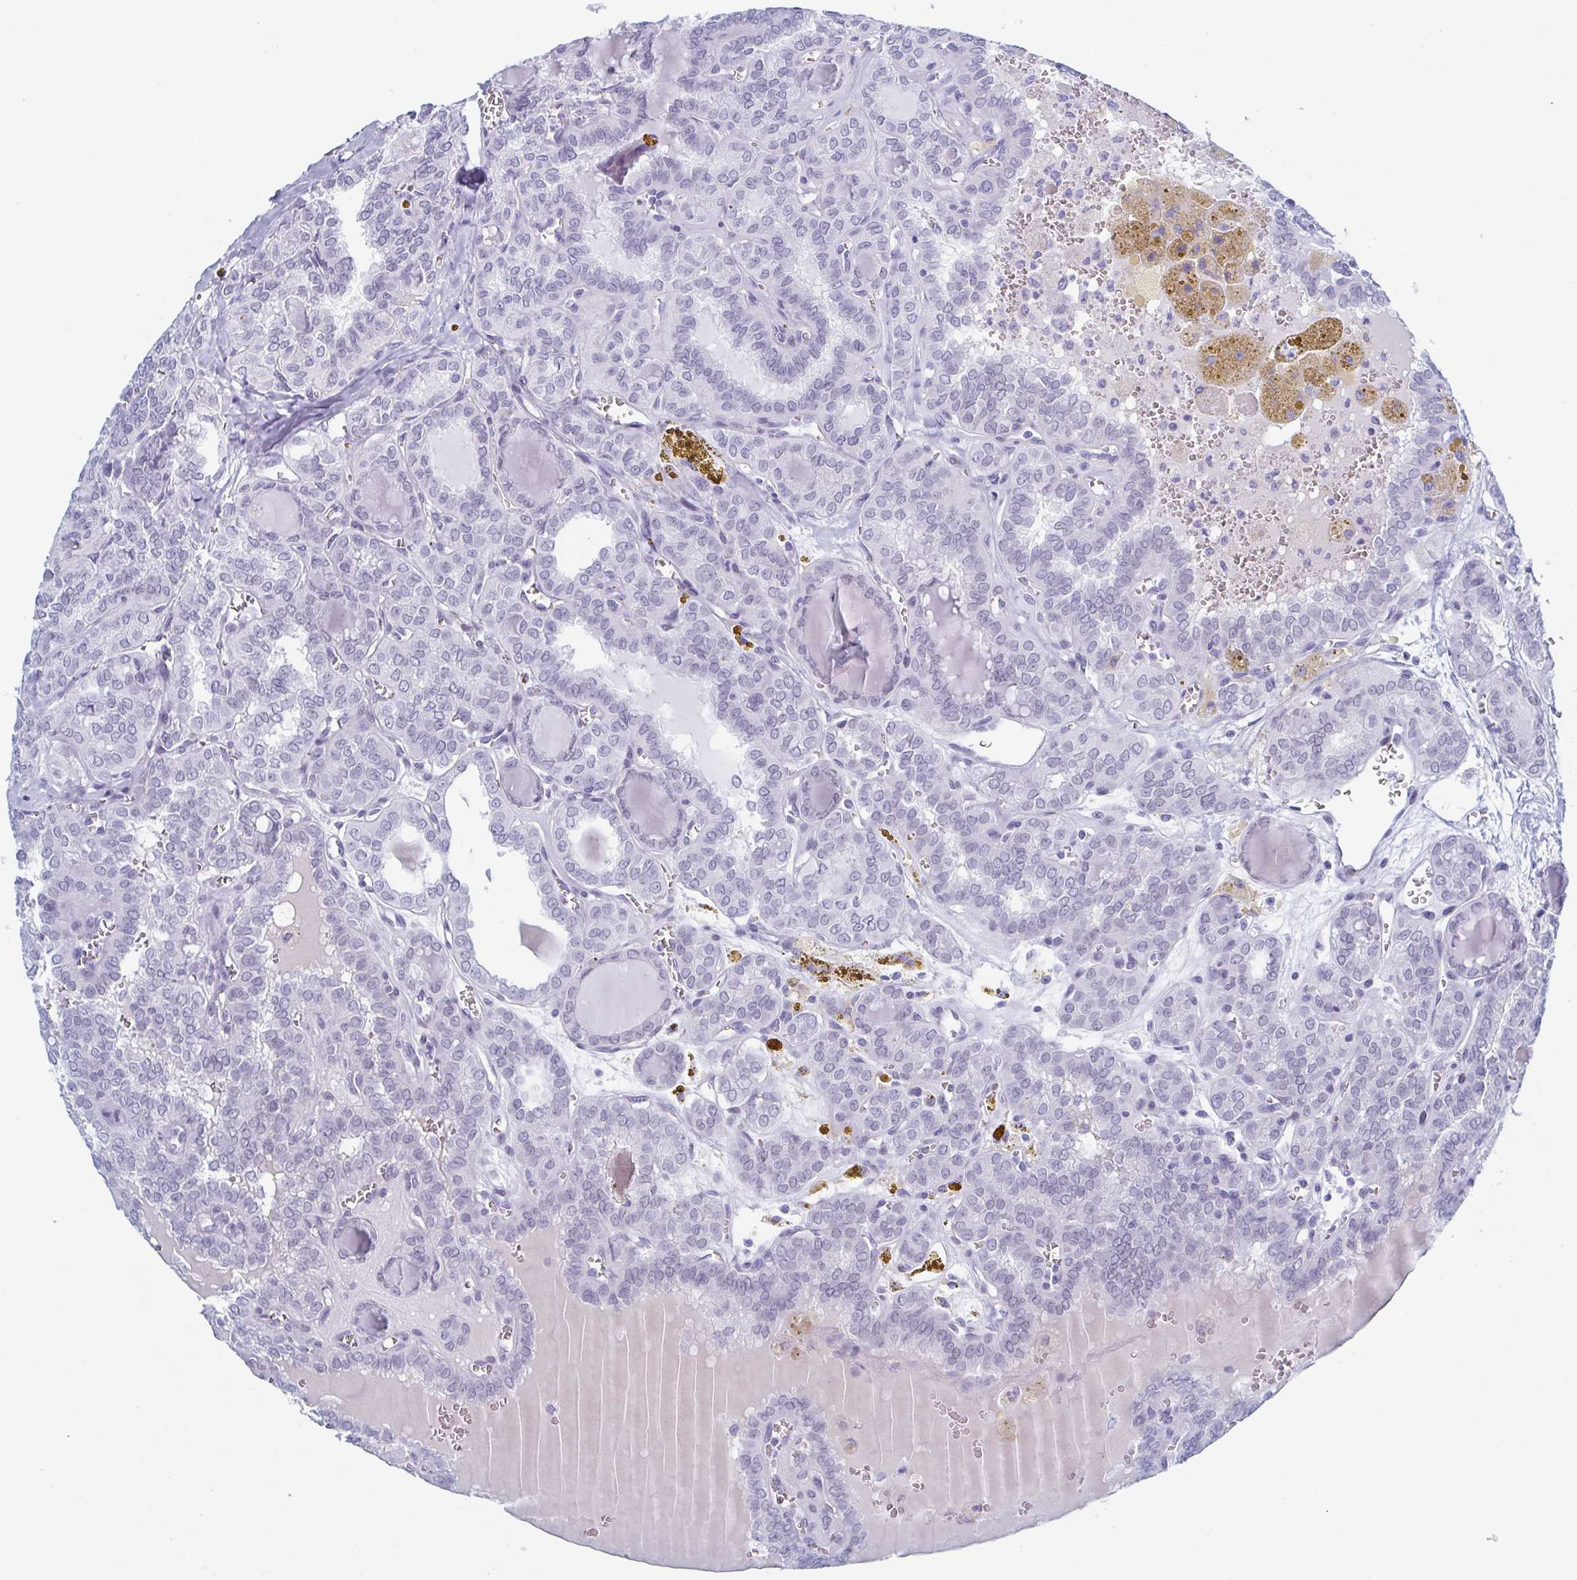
{"staining": {"intensity": "negative", "quantity": "none", "location": "none"}, "tissue": "thyroid cancer", "cell_type": "Tumor cells", "image_type": "cancer", "snomed": [{"axis": "morphology", "description": "Papillary adenocarcinoma, NOS"}, {"axis": "topography", "description": "Thyroid gland"}], "caption": "Immunohistochemistry (IHC) photomicrograph of neoplastic tissue: thyroid cancer stained with DAB exhibits no significant protein staining in tumor cells. (IHC, brightfield microscopy, high magnification).", "gene": "ZFP64", "patient": {"sex": "female", "age": 41}}